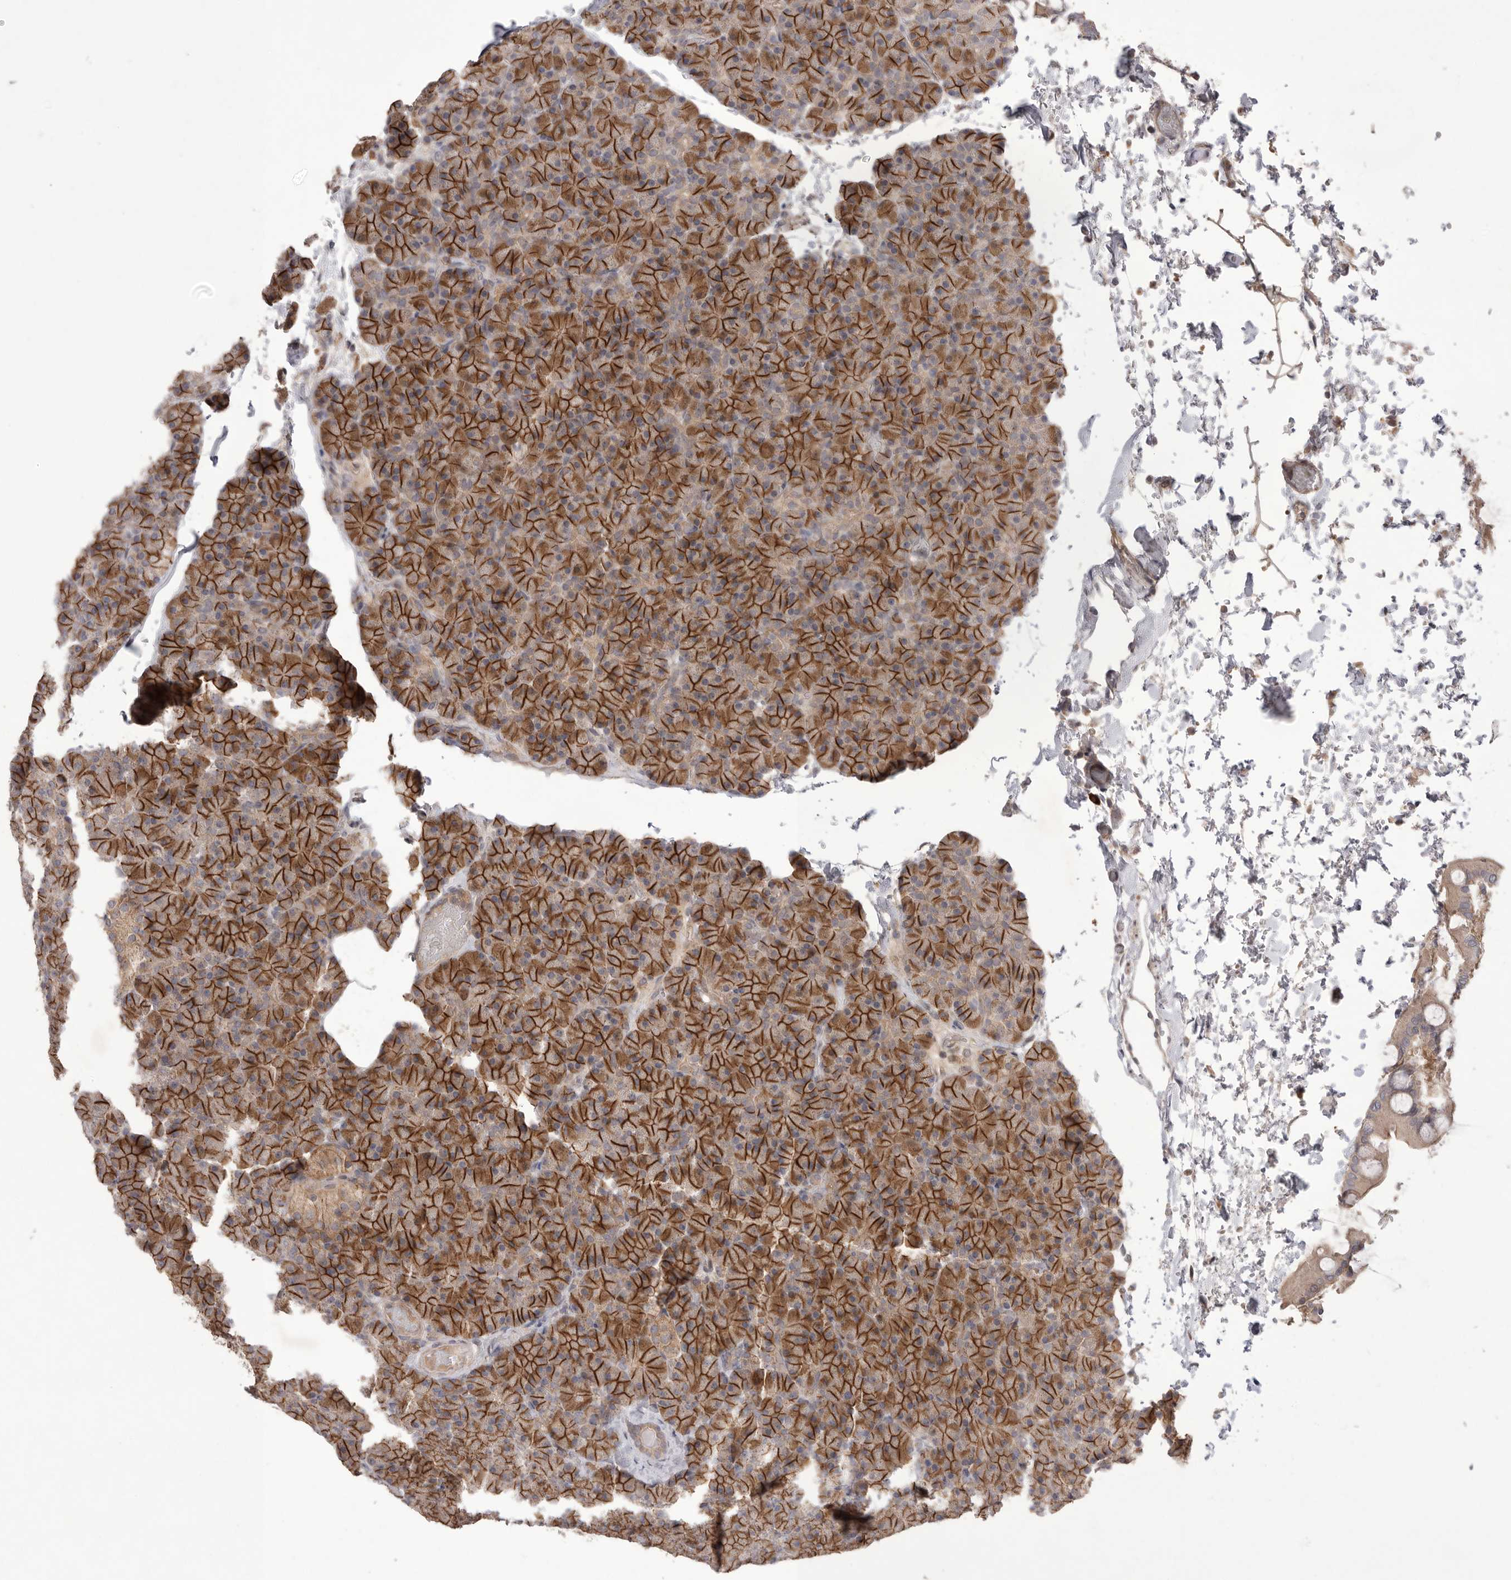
{"staining": {"intensity": "strong", "quantity": ">75%", "location": "cytoplasmic/membranous"}, "tissue": "pancreas", "cell_type": "Exocrine glandular cells", "image_type": "normal", "snomed": [{"axis": "morphology", "description": "Normal tissue, NOS"}, {"axis": "topography", "description": "Pancreas"}], "caption": "Immunohistochemical staining of benign pancreas reveals >75% levels of strong cytoplasmic/membranous protein positivity in approximately >75% of exocrine glandular cells. (Brightfield microscopy of DAB IHC at high magnification).", "gene": "NRCAM", "patient": {"sex": "female", "age": 43}}